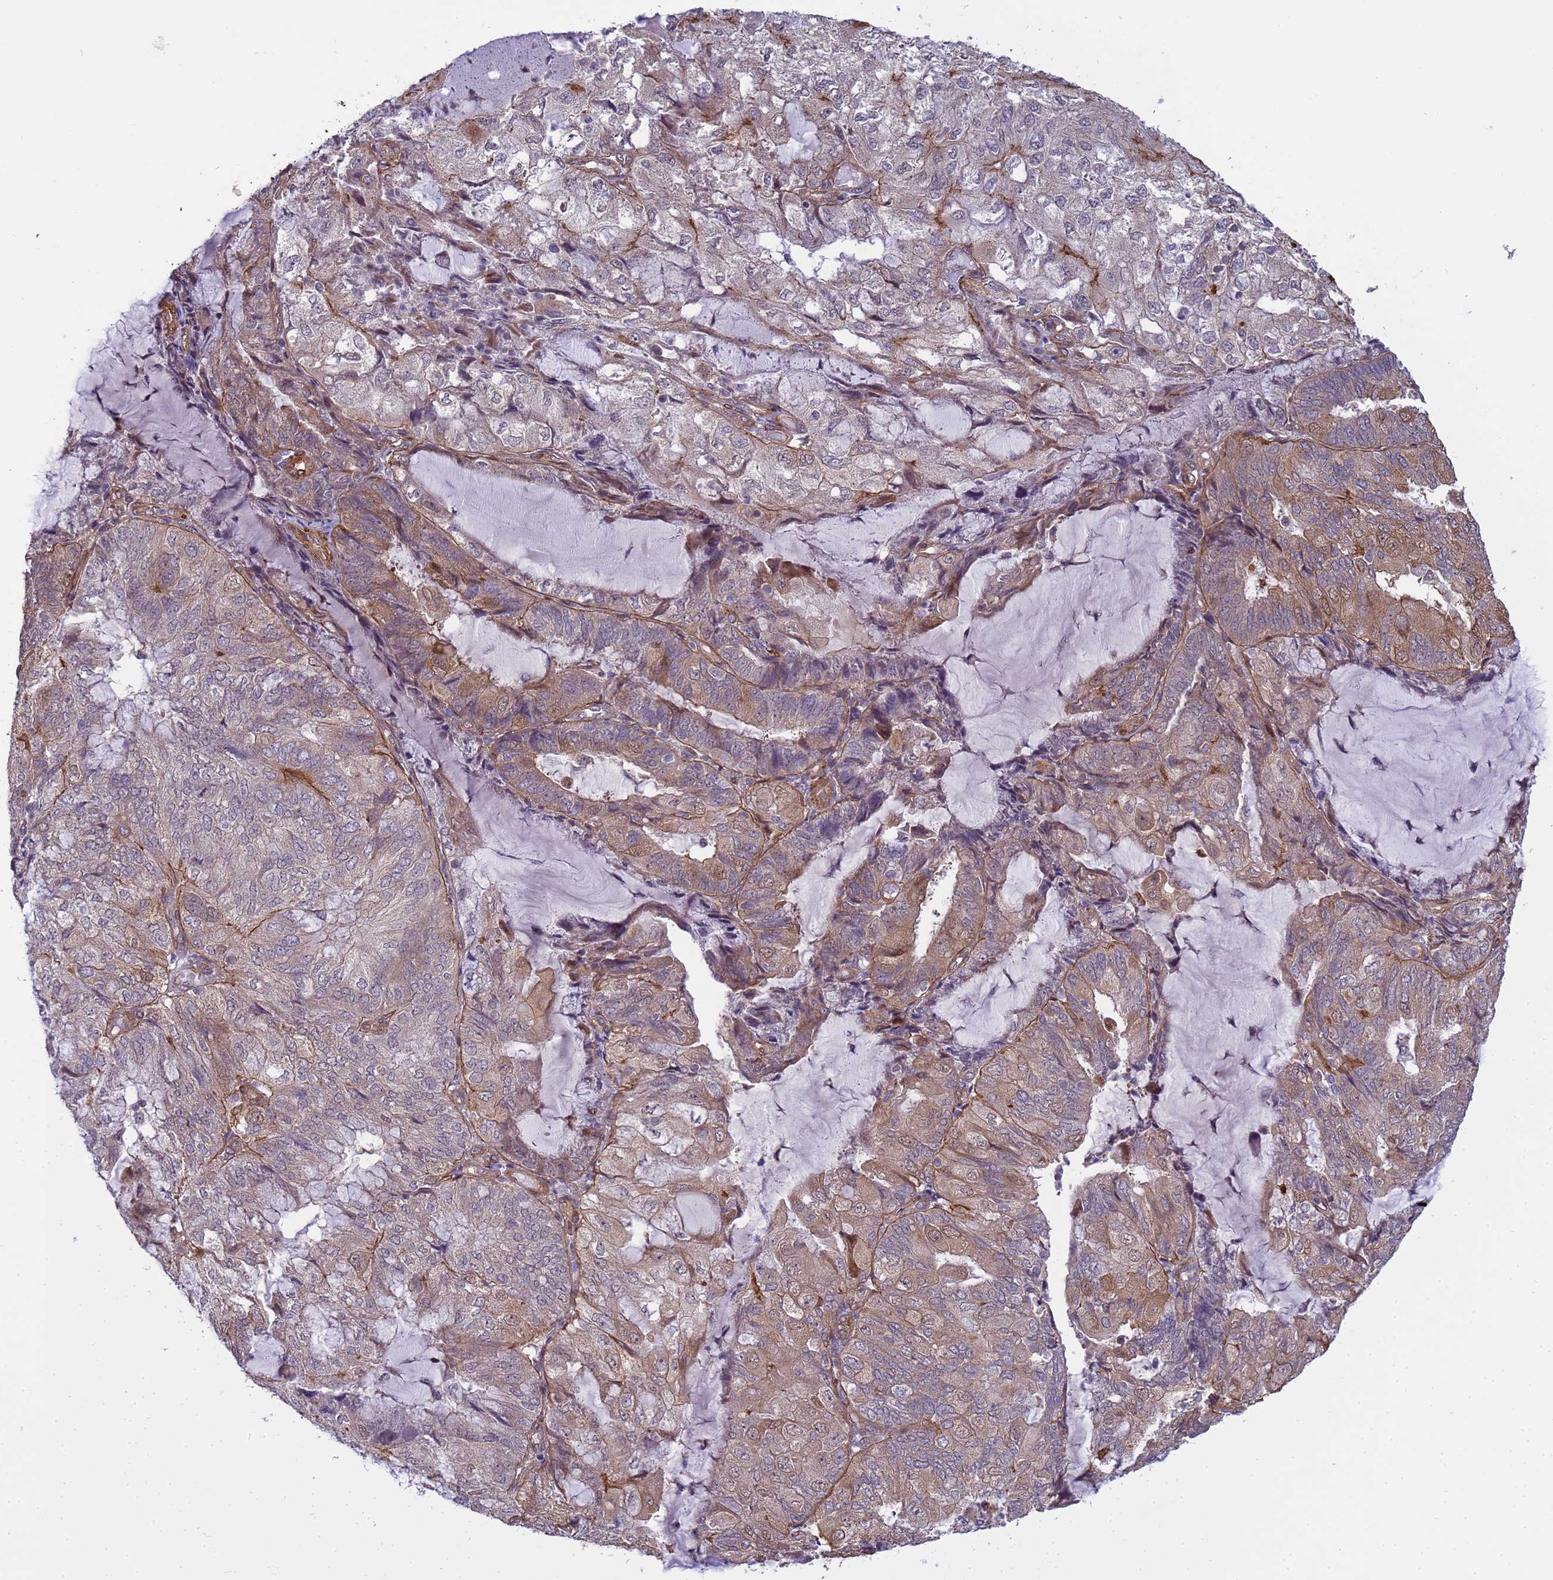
{"staining": {"intensity": "weak", "quantity": "25%-75%", "location": "cytoplasmic/membranous,nuclear"}, "tissue": "endometrial cancer", "cell_type": "Tumor cells", "image_type": "cancer", "snomed": [{"axis": "morphology", "description": "Adenocarcinoma, NOS"}, {"axis": "topography", "description": "Endometrium"}], "caption": "Brown immunohistochemical staining in human endometrial adenocarcinoma displays weak cytoplasmic/membranous and nuclear expression in approximately 25%-75% of tumor cells.", "gene": "ITGB4", "patient": {"sex": "female", "age": 81}}